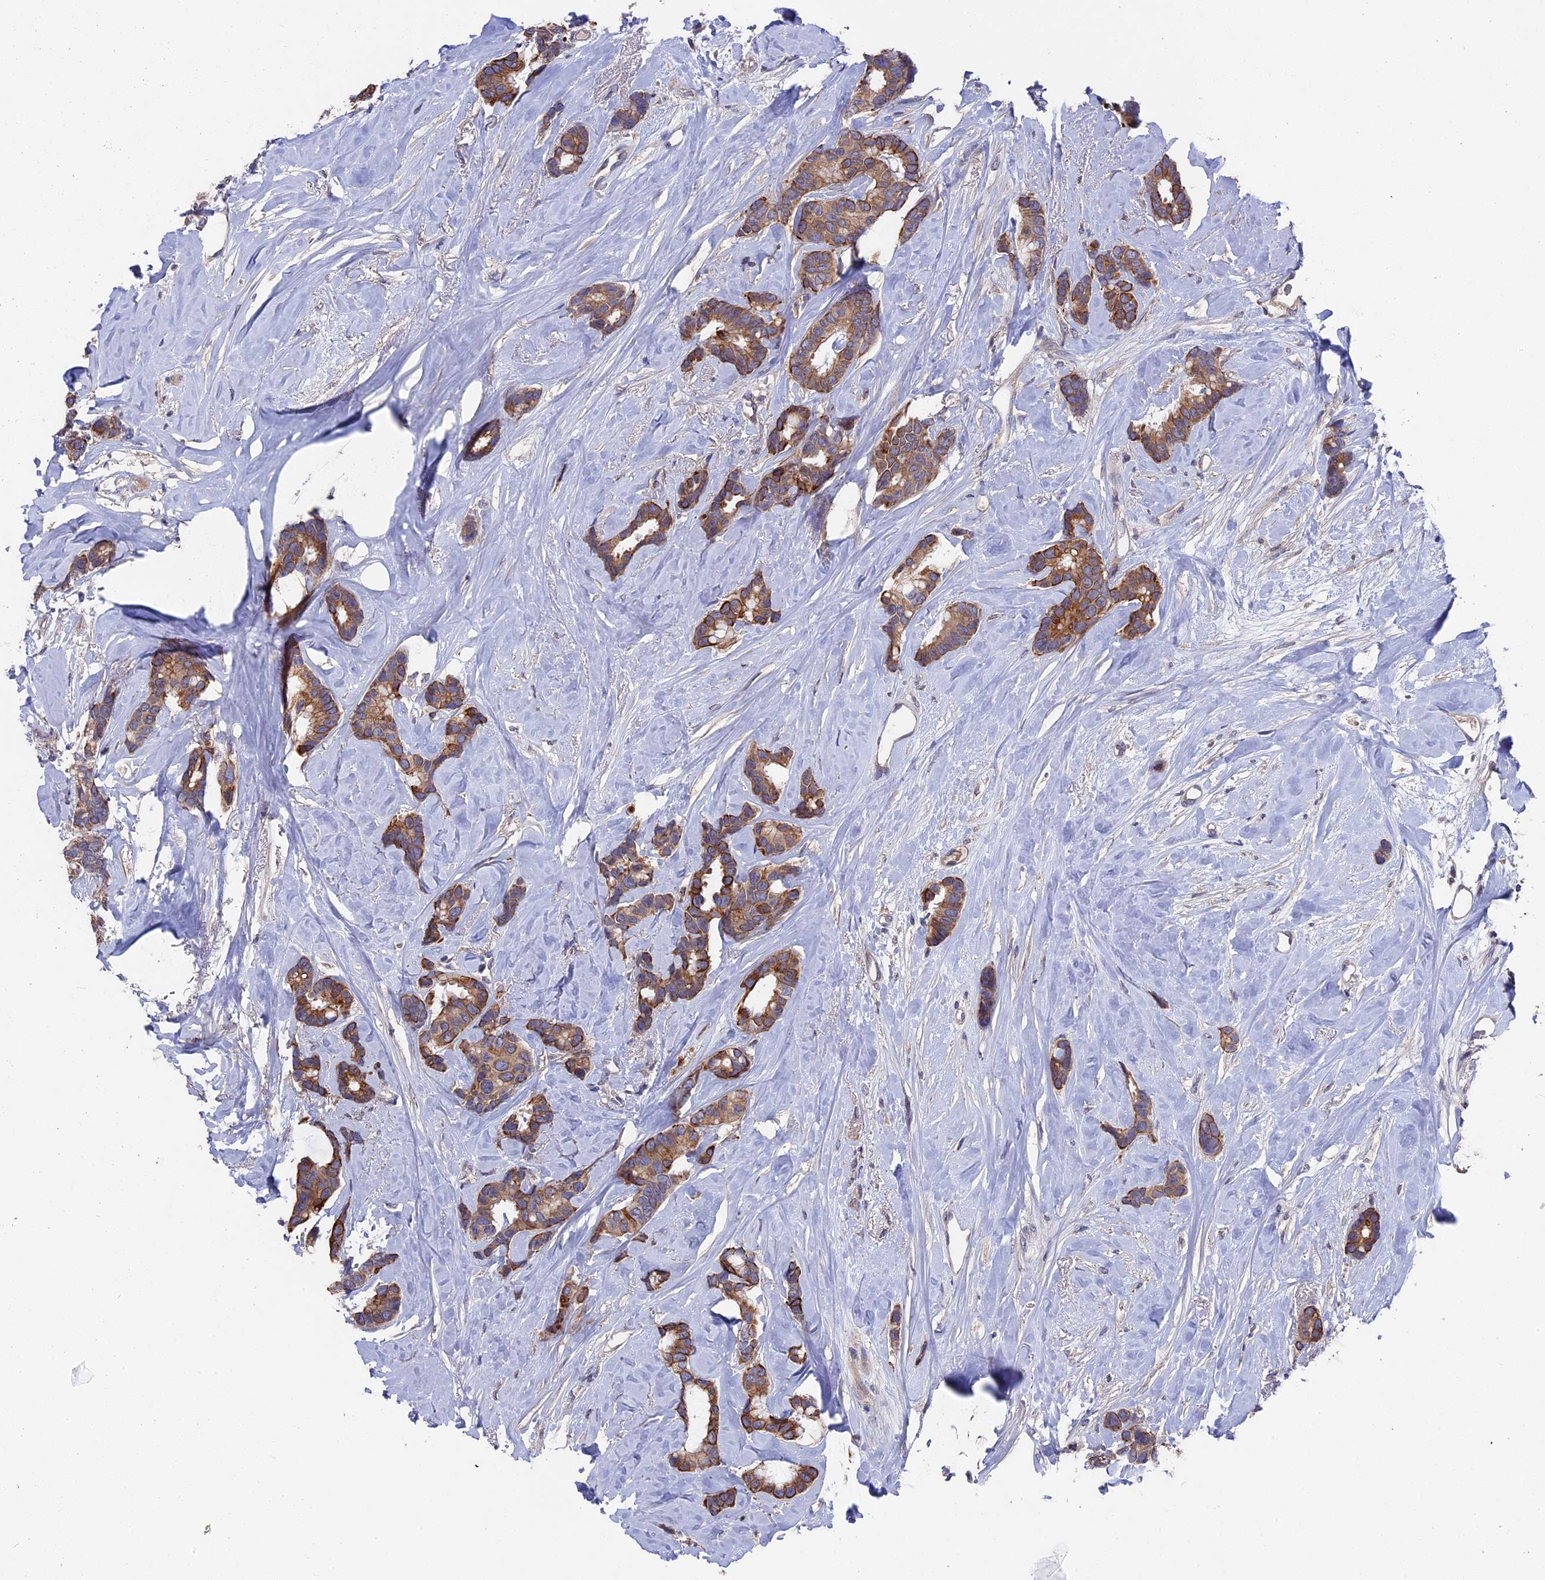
{"staining": {"intensity": "moderate", "quantity": ">75%", "location": "cytoplasmic/membranous"}, "tissue": "breast cancer", "cell_type": "Tumor cells", "image_type": "cancer", "snomed": [{"axis": "morphology", "description": "Duct carcinoma"}, {"axis": "topography", "description": "Breast"}], "caption": "Moderate cytoplasmic/membranous positivity is seen in about >75% of tumor cells in breast cancer (invasive ductal carcinoma). (DAB IHC with brightfield microscopy, high magnification).", "gene": "ZCCHC2", "patient": {"sex": "female", "age": 87}}